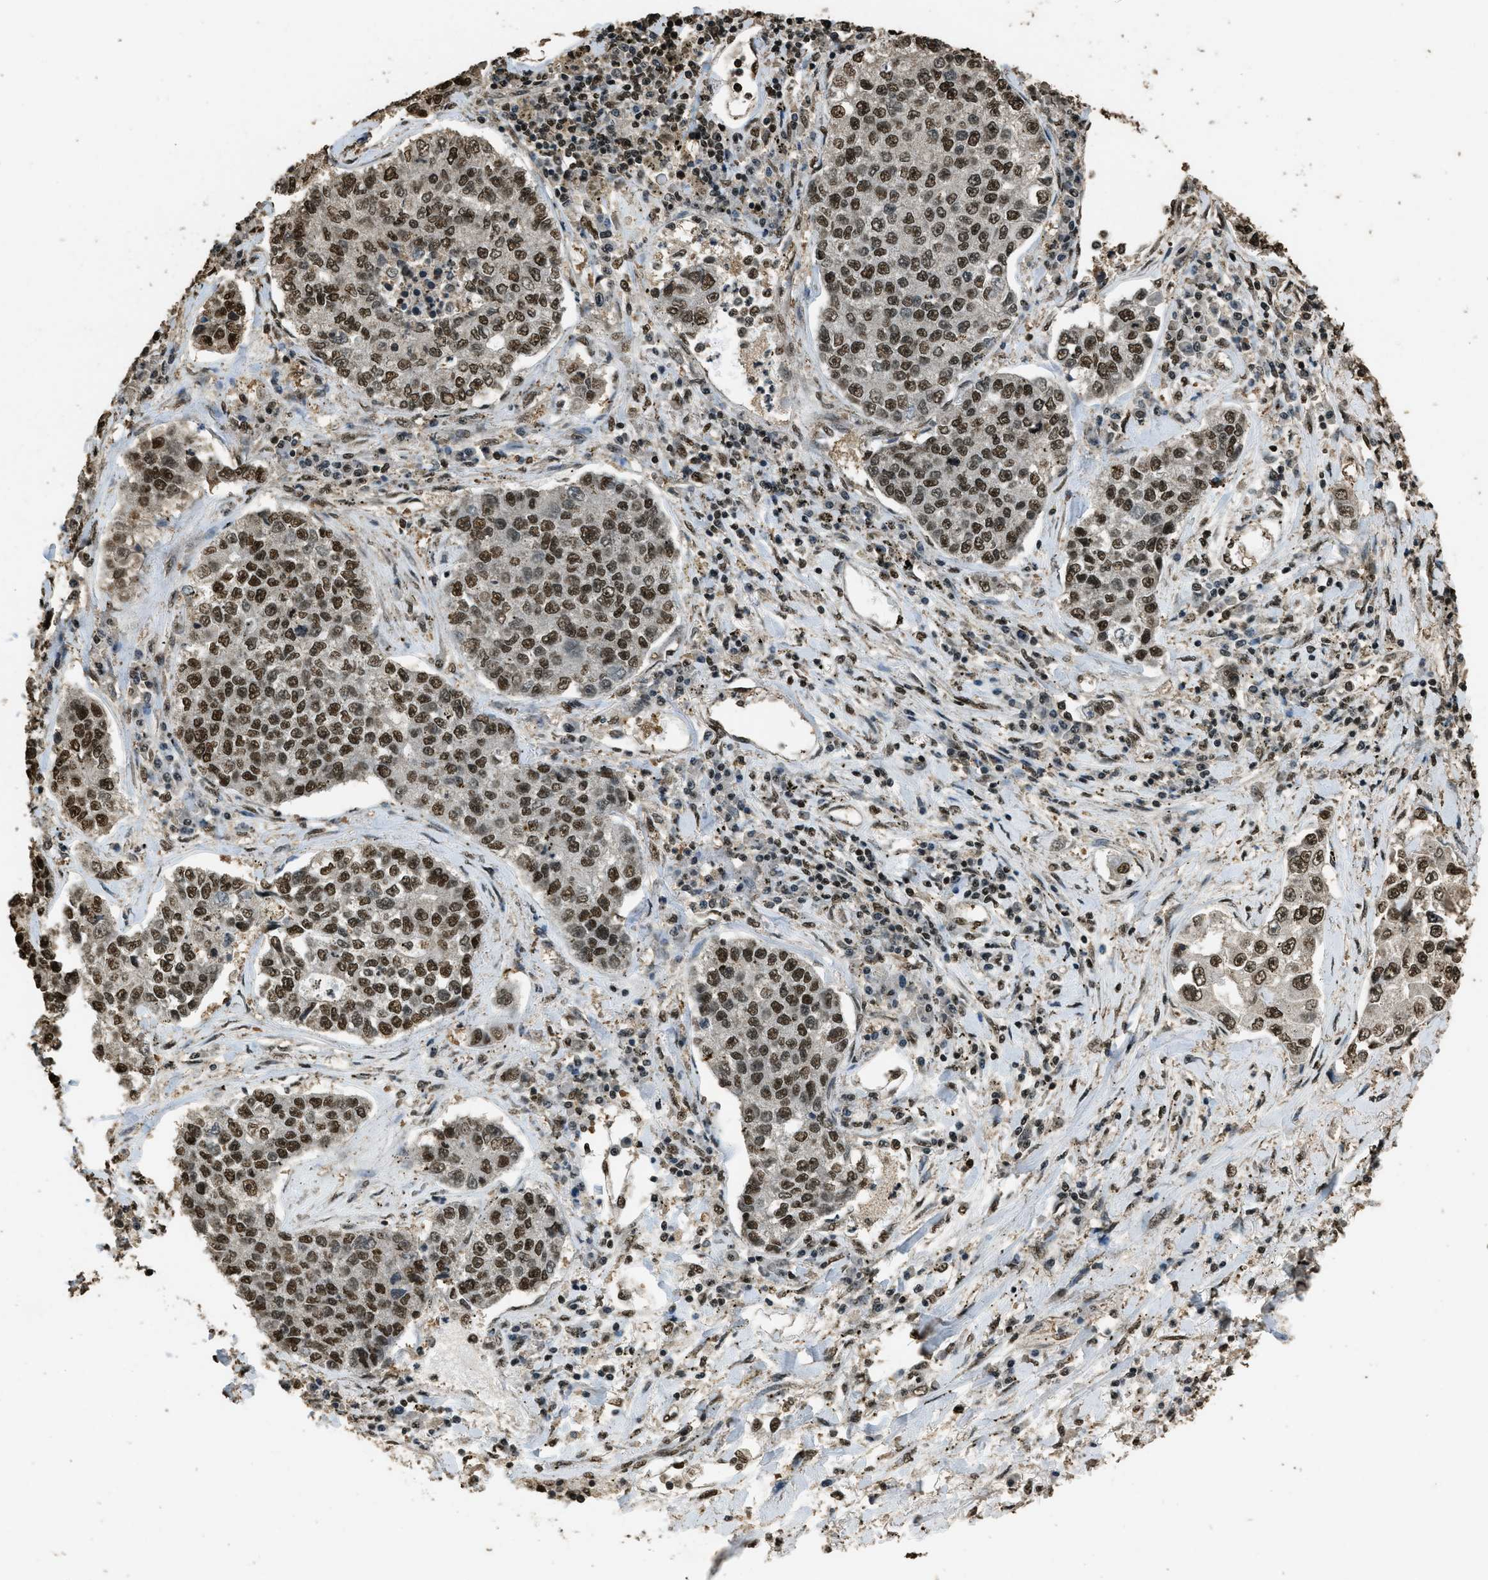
{"staining": {"intensity": "strong", "quantity": ">75%", "location": "nuclear"}, "tissue": "lung cancer", "cell_type": "Tumor cells", "image_type": "cancer", "snomed": [{"axis": "morphology", "description": "Adenocarcinoma, NOS"}, {"axis": "topography", "description": "Lung"}], "caption": "About >75% of tumor cells in lung adenocarcinoma demonstrate strong nuclear protein staining as visualized by brown immunohistochemical staining.", "gene": "MYB", "patient": {"sex": "male", "age": 49}}